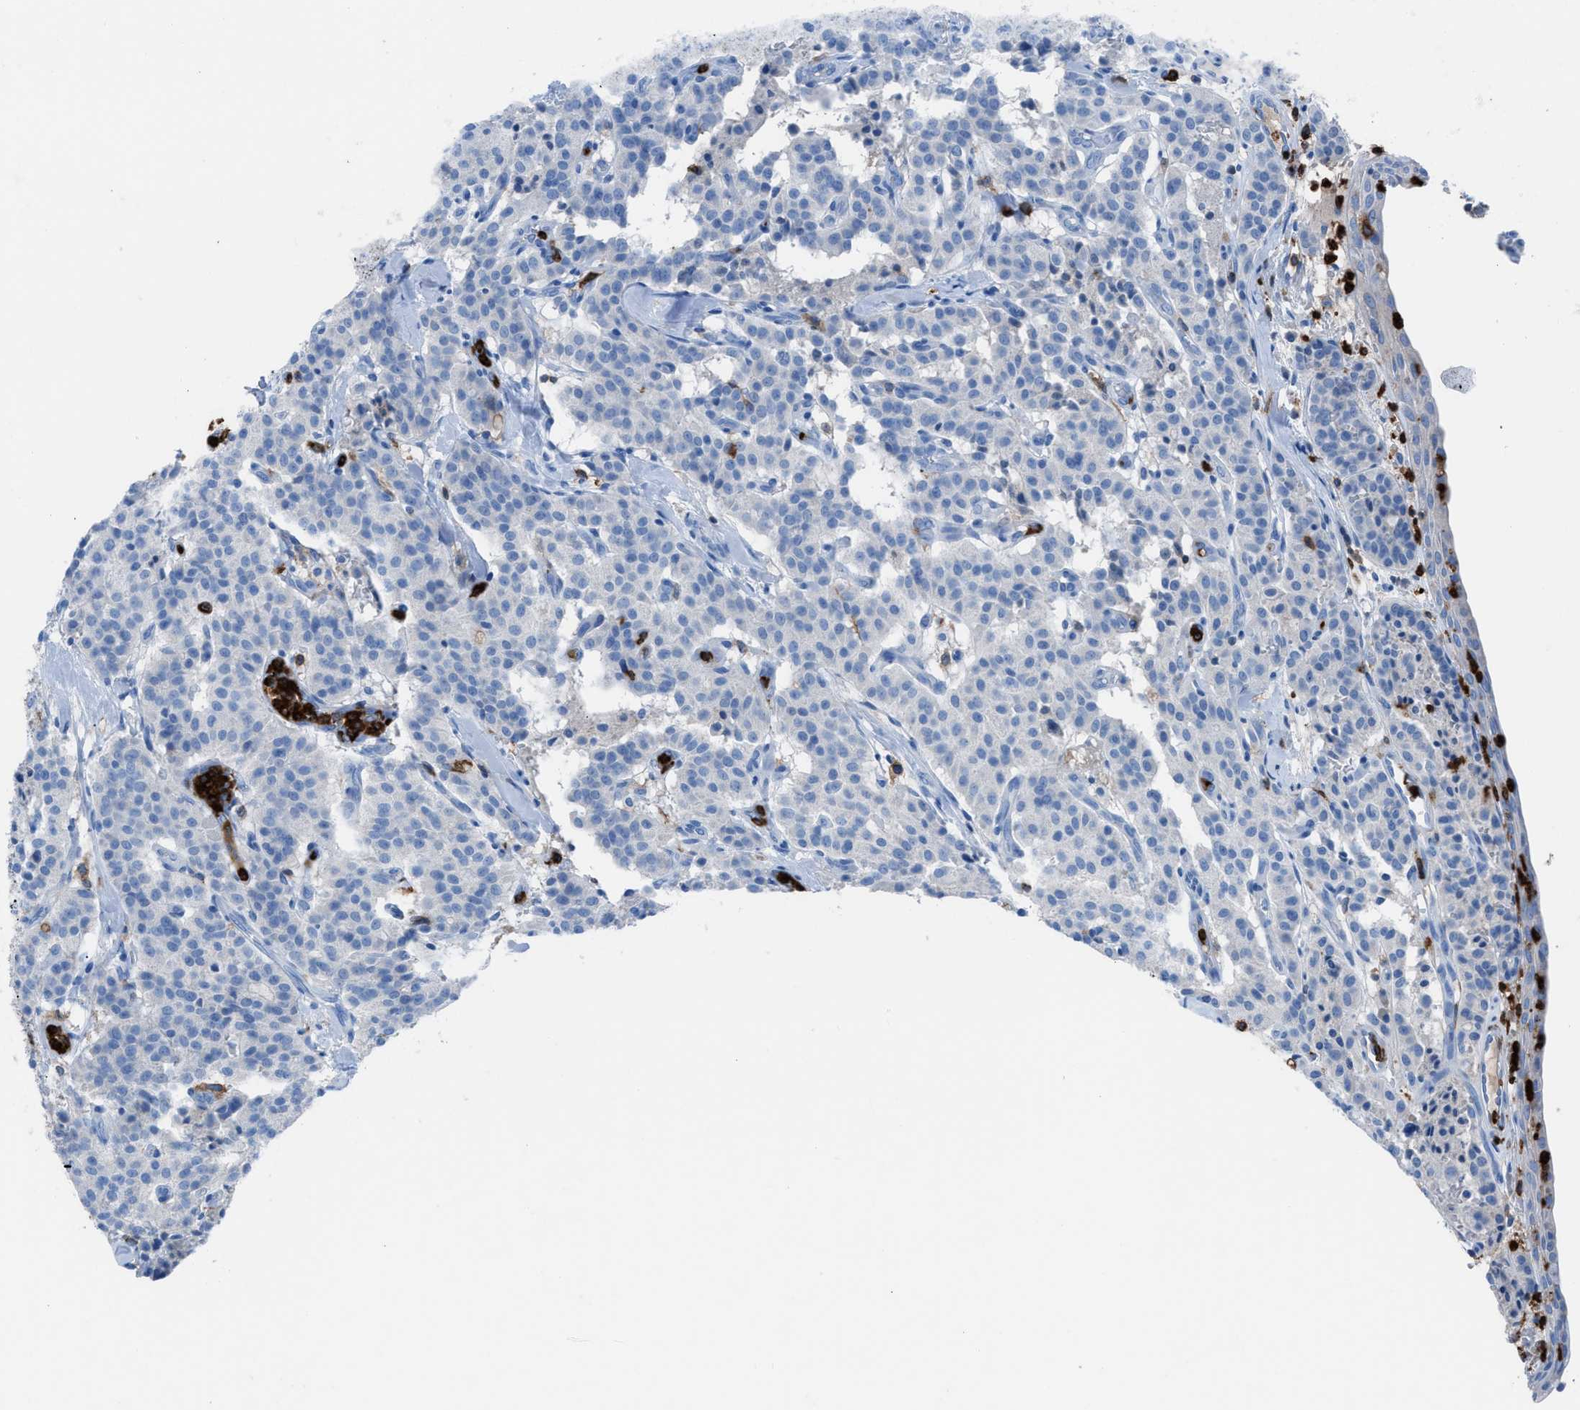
{"staining": {"intensity": "negative", "quantity": "none", "location": "none"}, "tissue": "carcinoid", "cell_type": "Tumor cells", "image_type": "cancer", "snomed": [{"axis": "morphology", "description": "Carcinoid, malignant, NOS"}, {"axis": "topography", "description": "Lung"}], "caption": "The IHC photomicrograph has no significant staining in tumor cells of carcinoid tissue.", "gene": "ITGB2", "patient": {"sex": "male", "age": 30}}